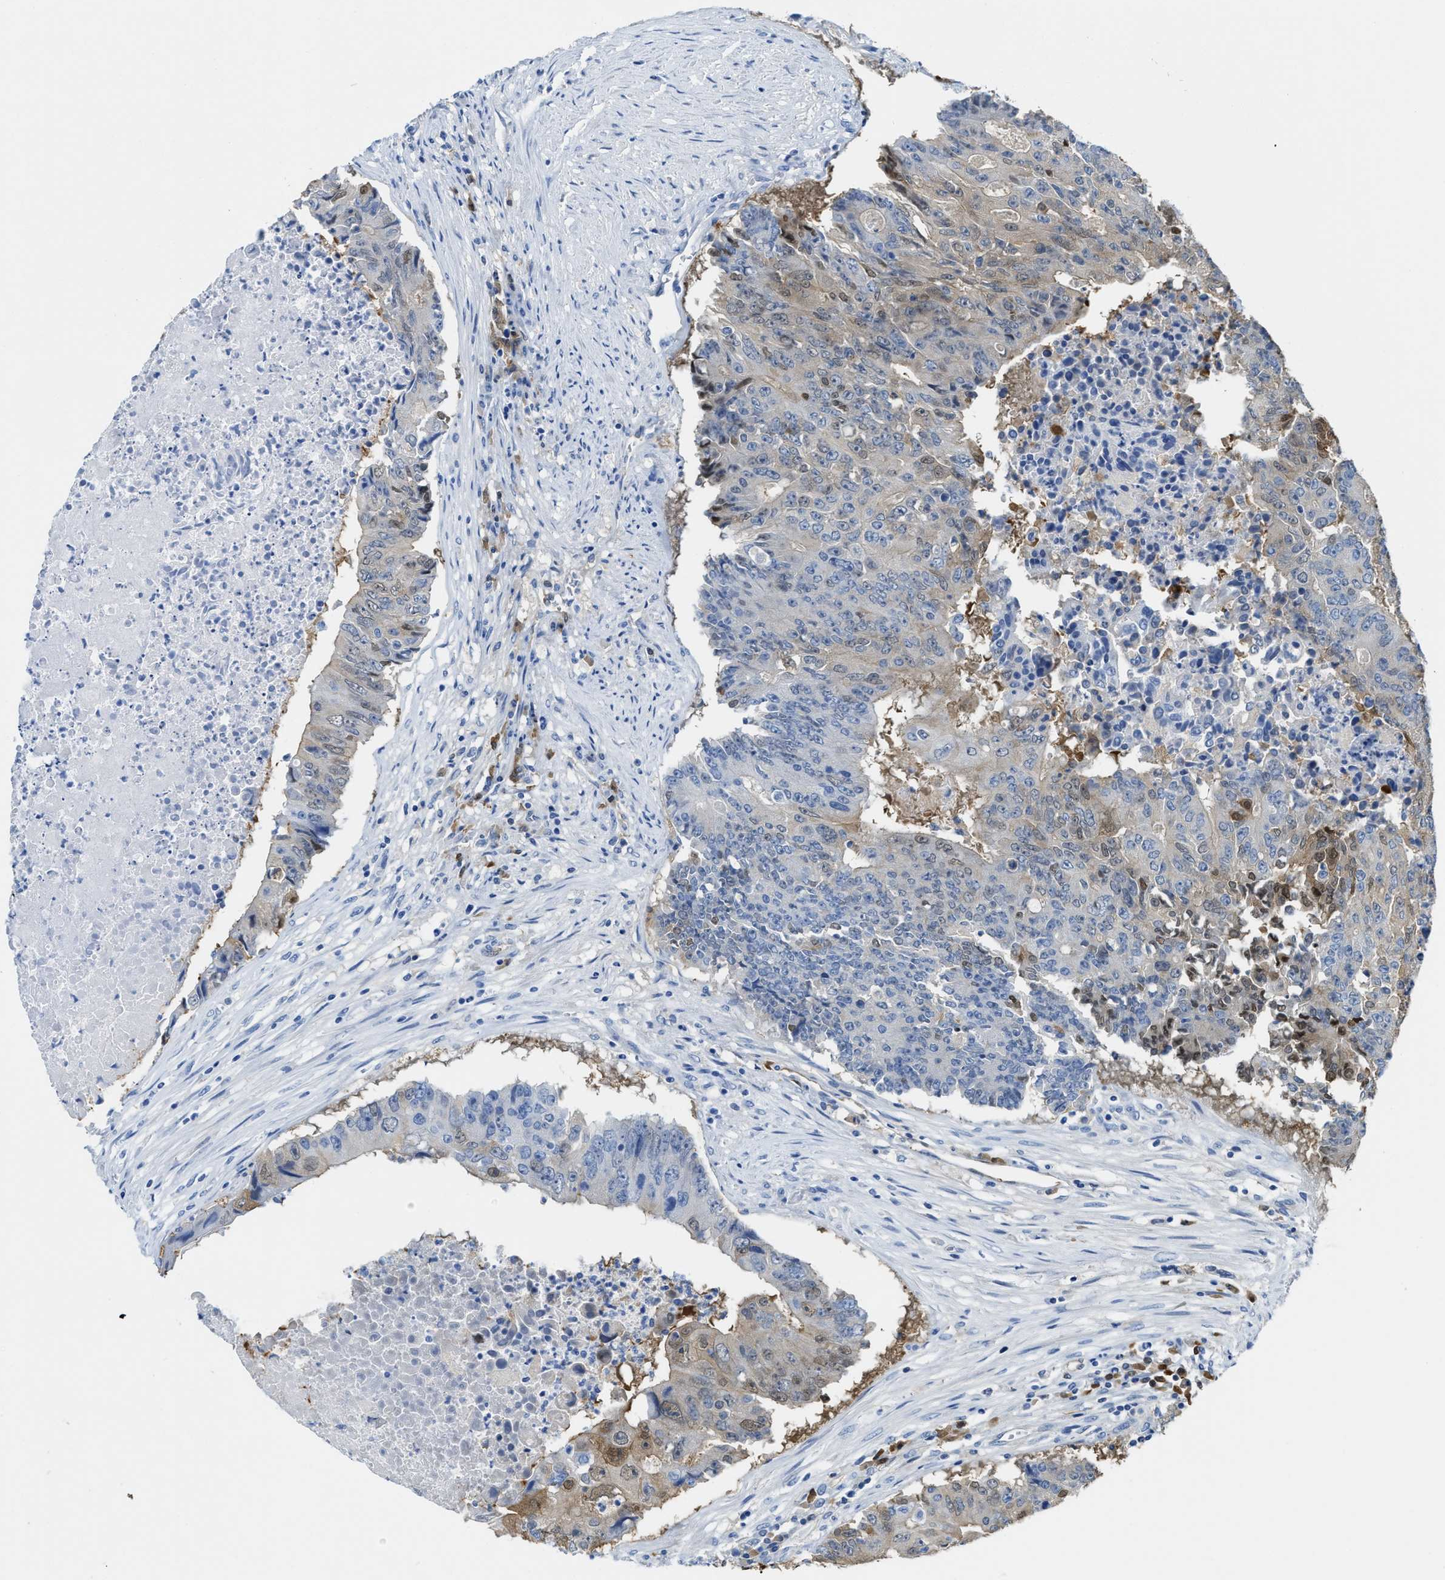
{"staining": {"intensity": "weak", "quantity": "<25%", "location": "cytoplasmic/membranous,nuclear"}, "tissue": "colorectal cancer", "cell_type": "Tumor cells", "image_type": "cancer", "snomed": [{"axis": "morphology", "description": "Adenocarcinoma, NOS"}, {"axis": "topography", "description": "Colon"}], "caption": "A histopathology image of human colorectal cancer (adenocarcinoma) is negative for staining in tumor cells. (Immunohistochemistry, brightfield microscopy, high magnification).", "gene": "ASS1", "patient": {"sex": "male", "age": 87}}